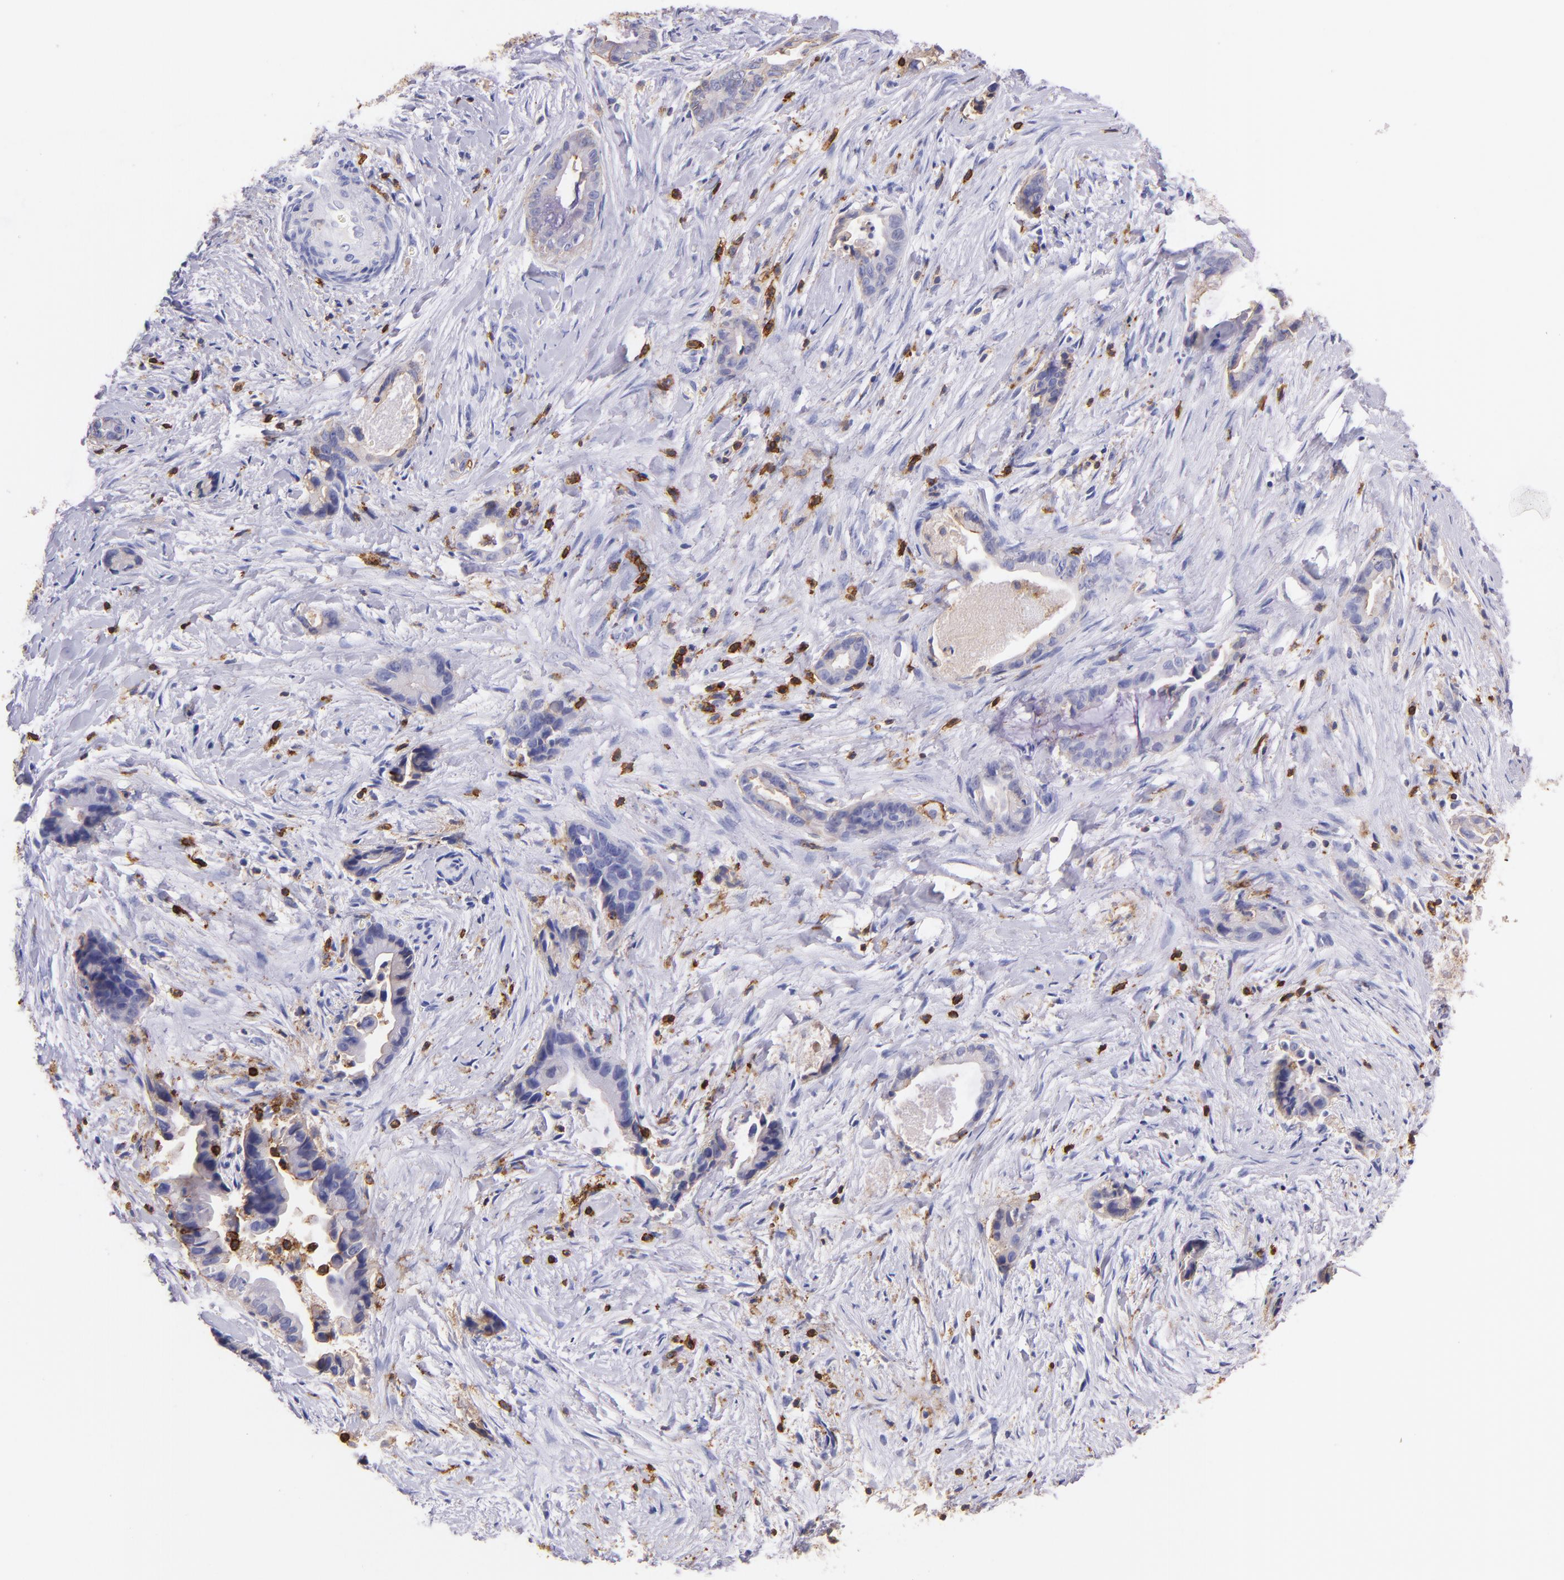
{"staining": {"intensity": "weak", "quantity": "<25%", "location": "cytoplasmic/membranous"}, "tissue": "liver cancer", "cell_type": "Tumor cells", "image_type": "cancer", "snomed": [{"axis": "morphology", "description": "Cholangiocarcinoma"}, {"axis": "topography", "description": "Liver"}], "caption": "Immunohistochemistry (IHC) of liver cancer (cholangiocarcinoma) reveals no positivity in tumor cells.", "gene": "SPN", "patient": {"sex": "female", "age": 55}}